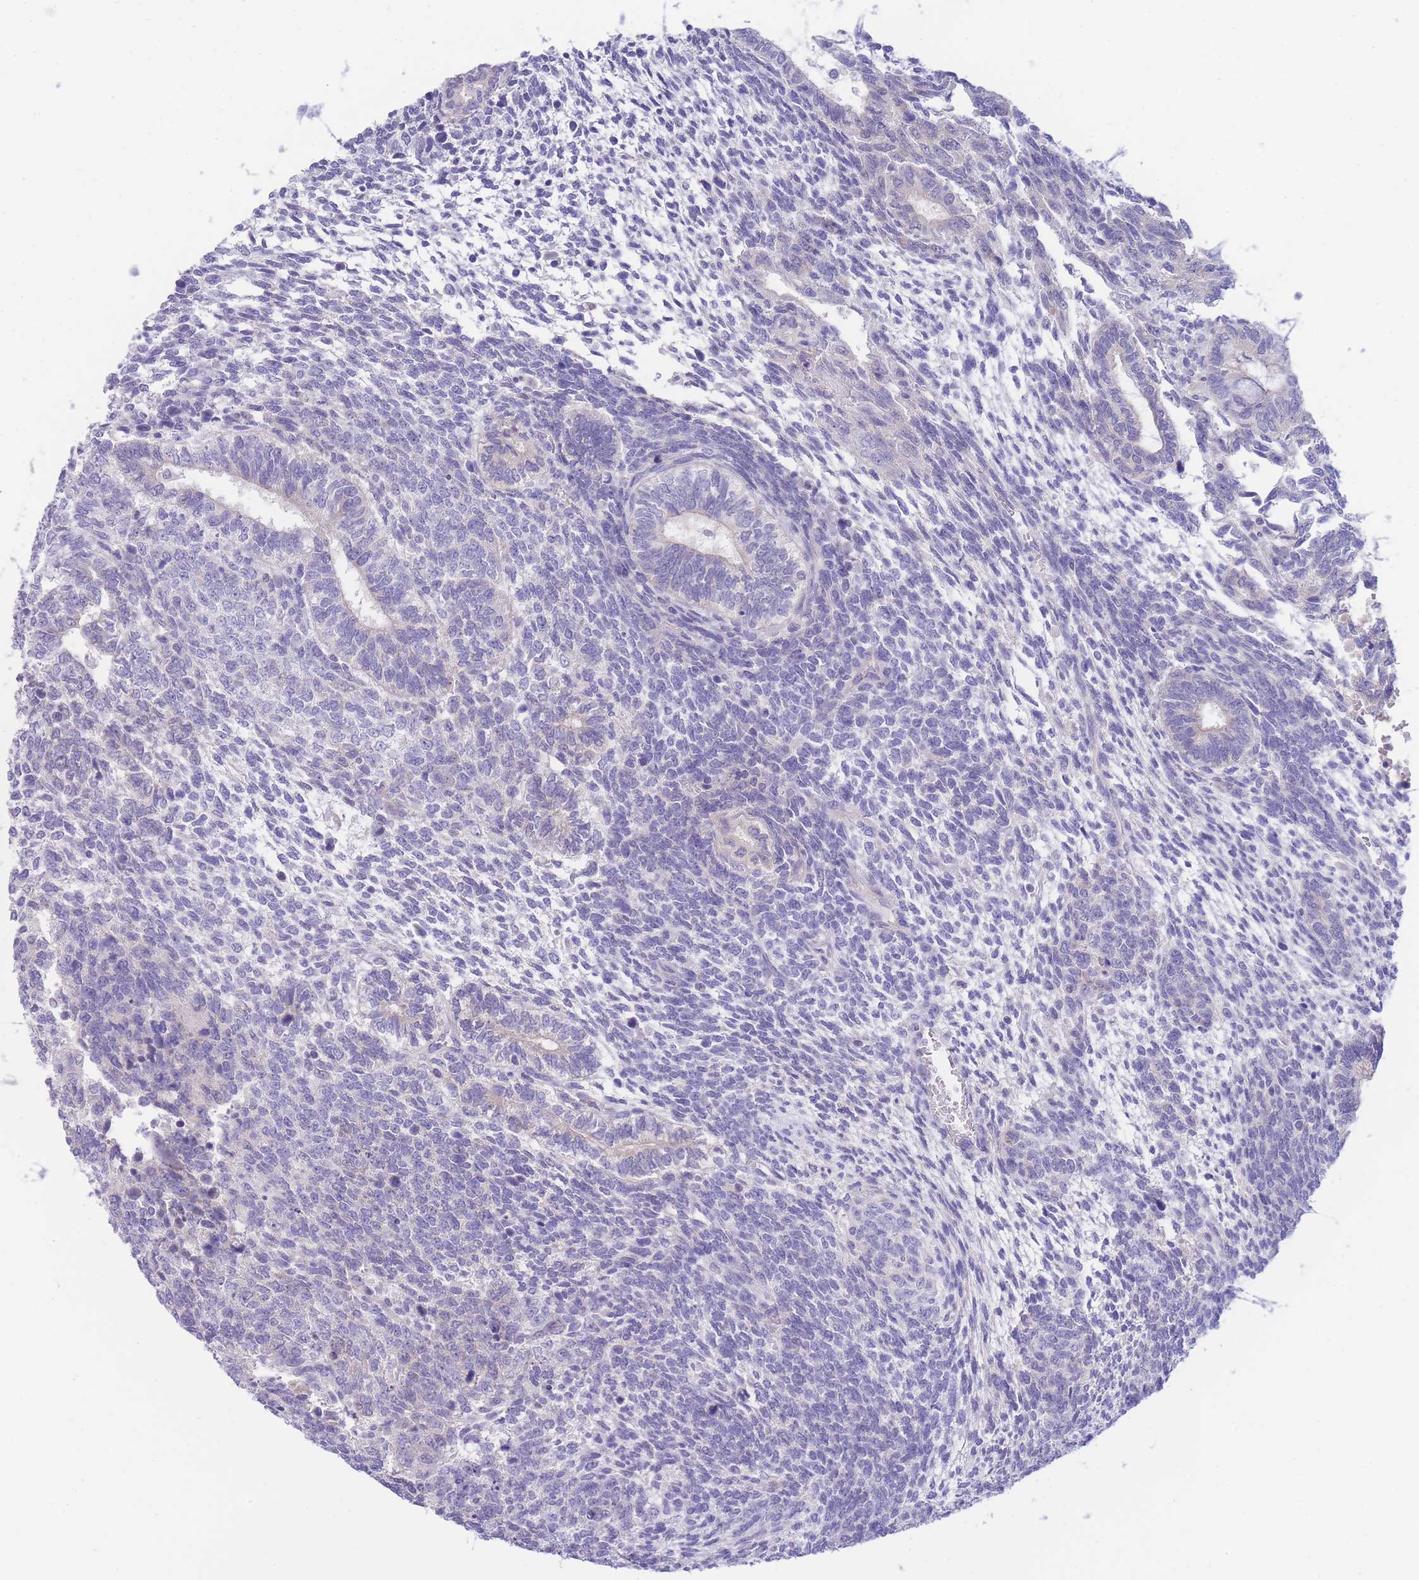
{"staining": {"intensity": "negative", "quantity": "none", "location": "none"}, "tissue": "testis cancer", "cell_type": "Tumor cells", "image_type": "cancer", "snomed": [{"axis": "morphology", "description": "Carcinoma, Embryonal, NOS"}, {"axis": "topography", "description": "Testis"}], "caption": "This is an IHC image of human testis embryonal carcinoma. There is no expression in tumor cells.", "gene": "PCDHB3", "patient": {"sex": "male", "age": 23}}